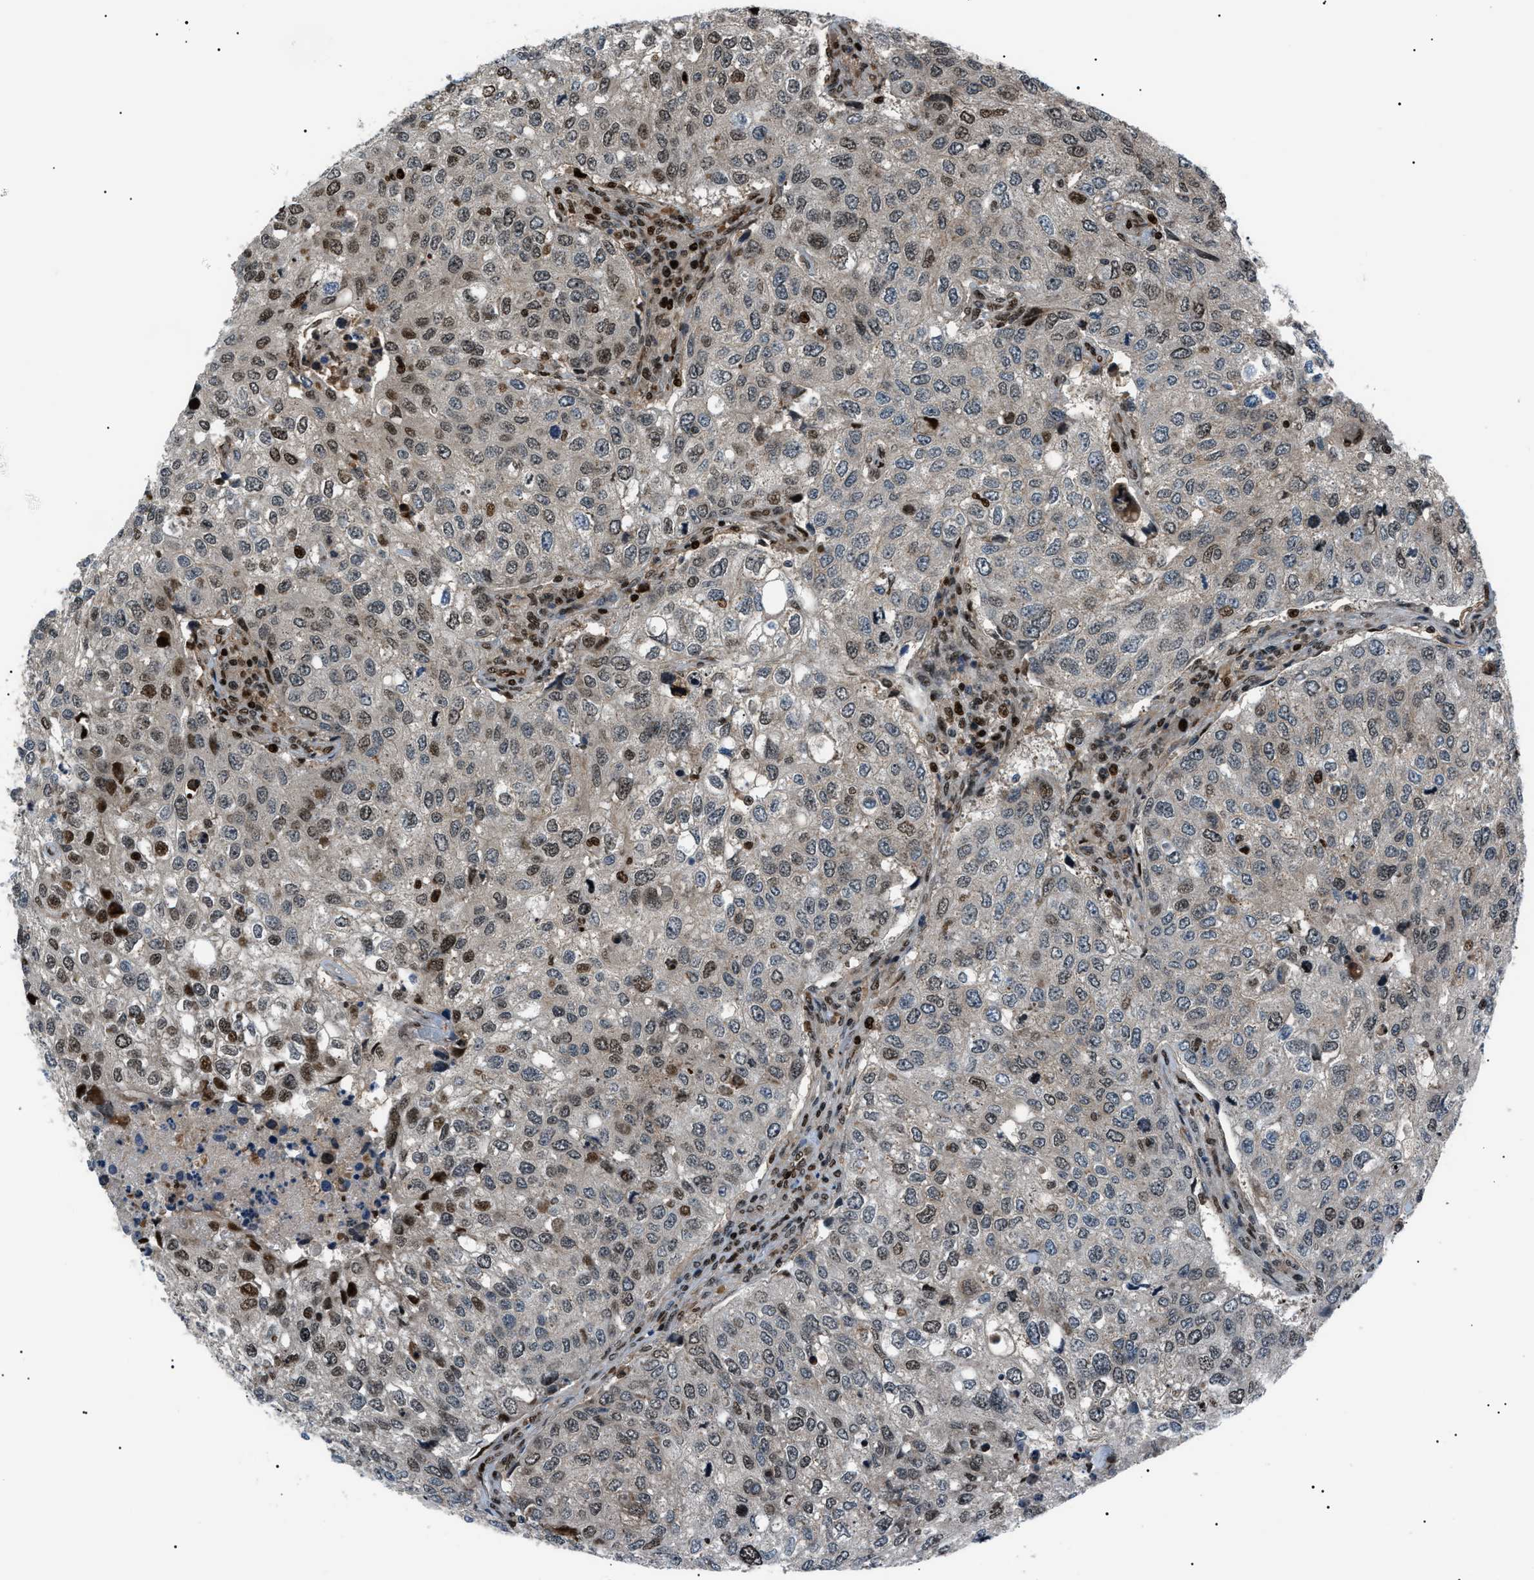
{"staining": {"intensity": "moderate", "quantity": "25%-75%", "location": "nuclear"}, "tissue": "urothelial cancer", "cell_type": "Tumor cells", "image_type": "cancer", "snomed": [{"axis": "morphology", "description": "Urothelial carcinoma, High grade"}, {"axis": "topography", "description": "Lymph node"}, {"axis": "topography", "description": "Urinary bladder"}], "caption": "This micrograph demonstrates IHC staining of high-grade urothelial carcinoma, with medium moderate nuclear staining in about 25%-75% of tumor cells.", "gene": "PRKX", "patient": {"sex": "male", "age": 51}}